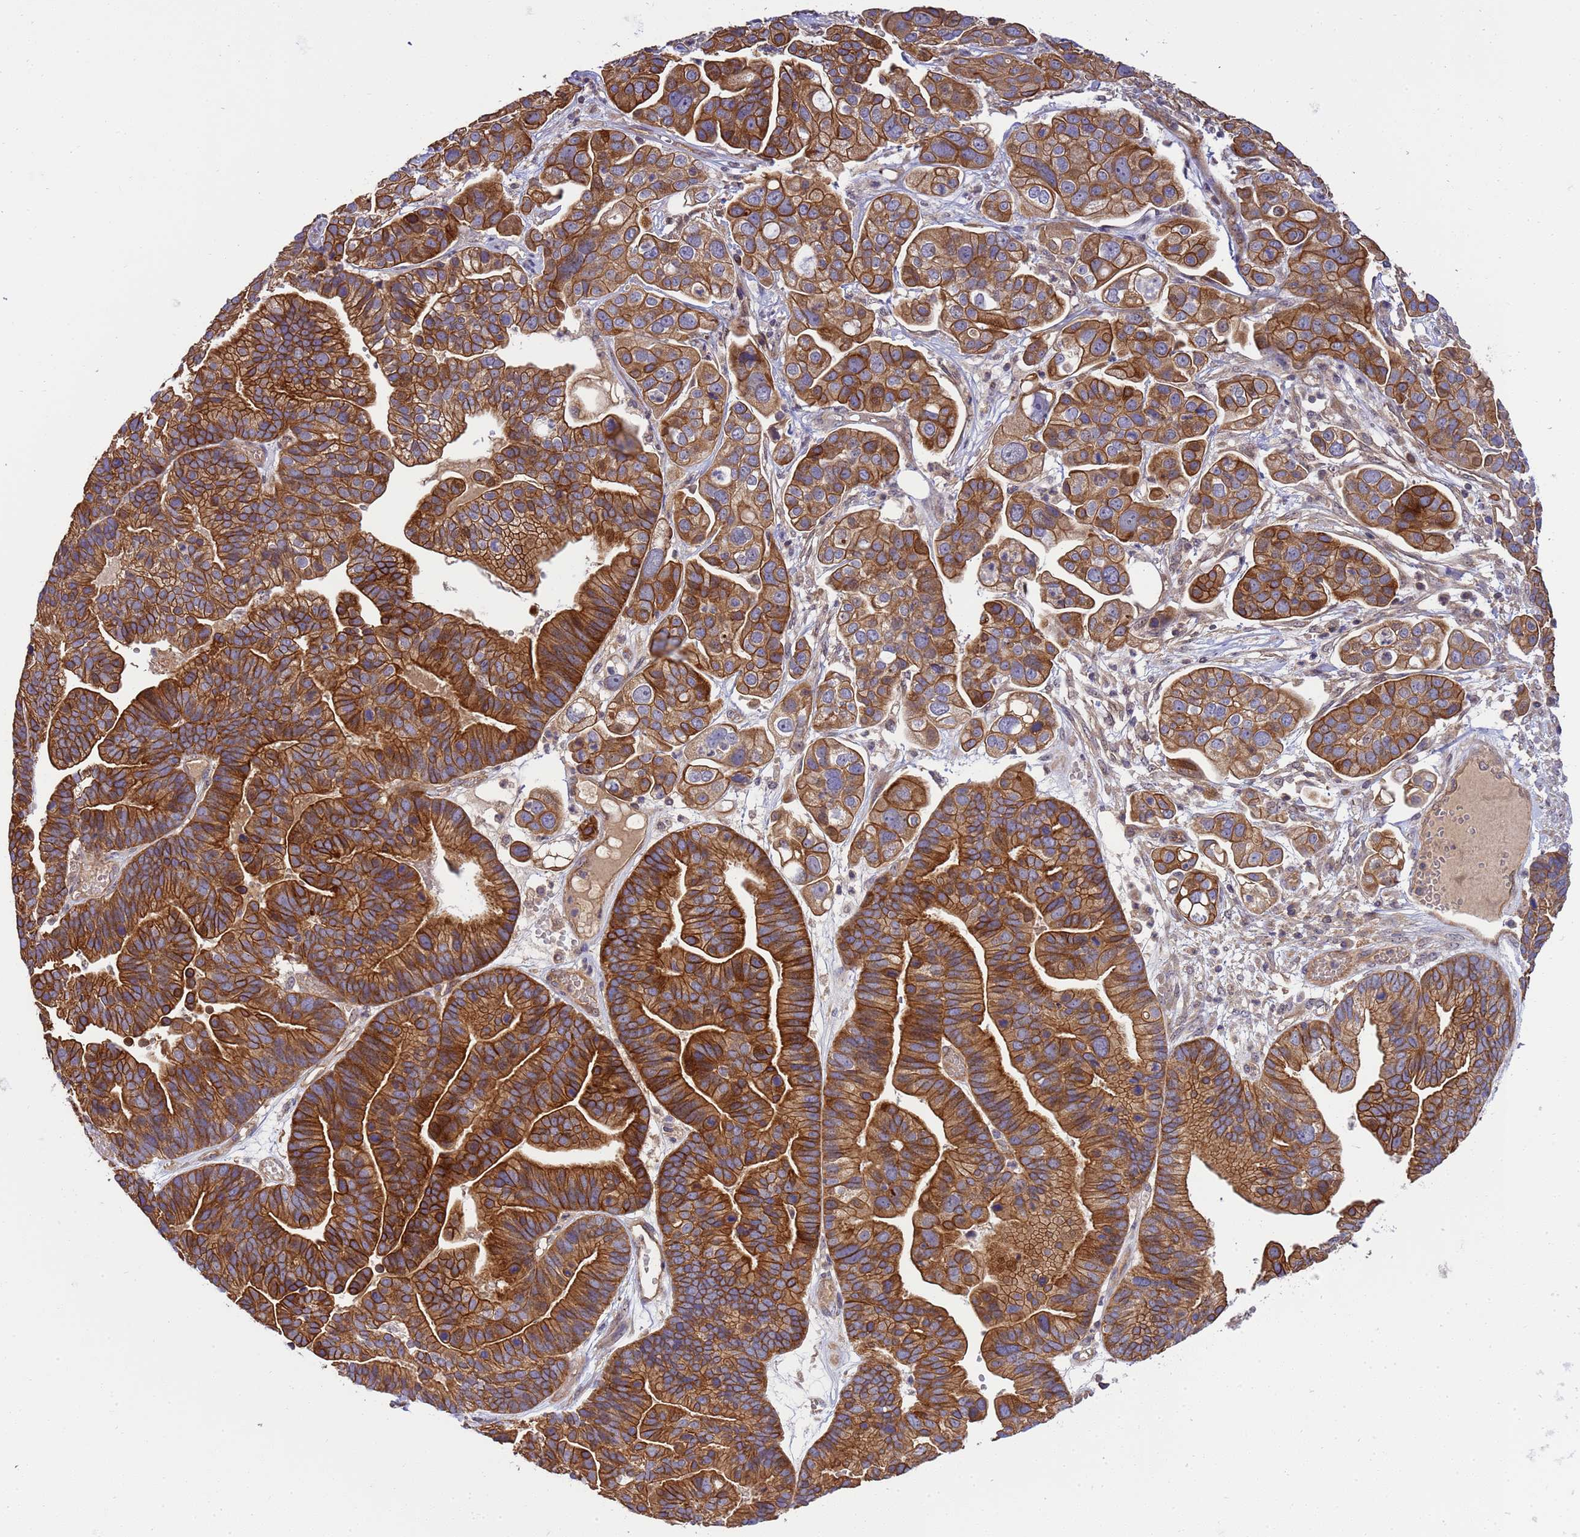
{"staining": {"intensity": "strong", "quantity": ">75%", "location": "cytoplasmic/membranous"}, "tissue": "ovarian cancer", "cell_type": "Tumor cells", "image_type": "cancer", "snomed": [{"axis": "morphology", "description": "Cystadenocarcinoma, serous, NOS"}, {"axis": "topography", "description": "Ovary"}], "caption": "Ovarian cancer stained with a protein marker exhibits strong staining in tumor cells.", "gene": "SMCO3", "patient": {"sex": "female", "age": 56}}